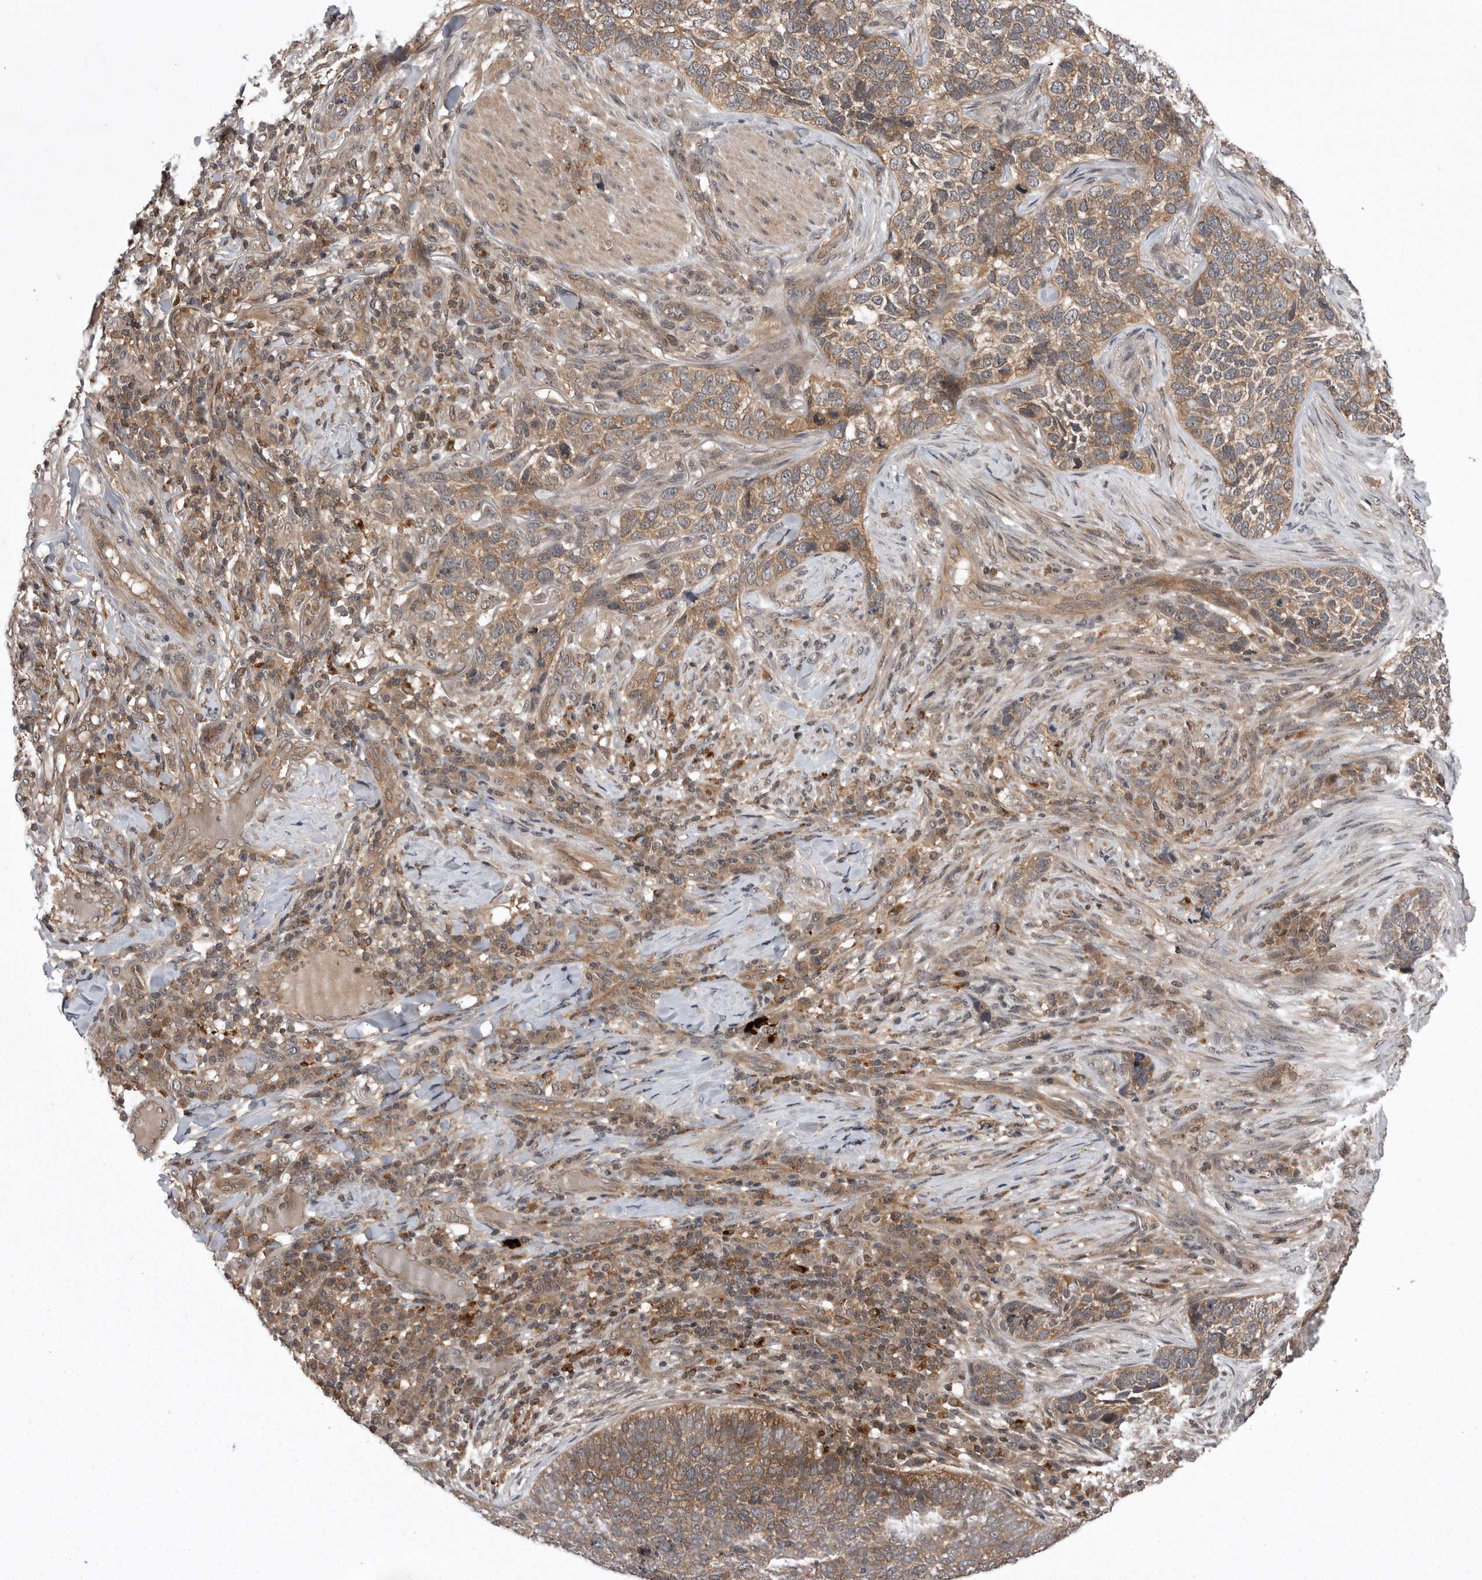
{"staining": {"intensity": "moderate", "quantity": ">75%", "location": "cytoplasmic/membranous"}, "tissue": "skin cancer", "cell_type": "Tumor cells", "image_type": "cancer", "snomed": [{"axis": "morphology", "description": "Basal cell carcinoma"}, {"axis": "topography", "description": "Skin"}], "caption": "An image of skin basal cell carcinoma stained for a protein demonstrates moderate cytoplasmic/membranous brown staining in tumor cells.", "gene": "AOAH", "patient": {"sex": "female", "age": 64}}